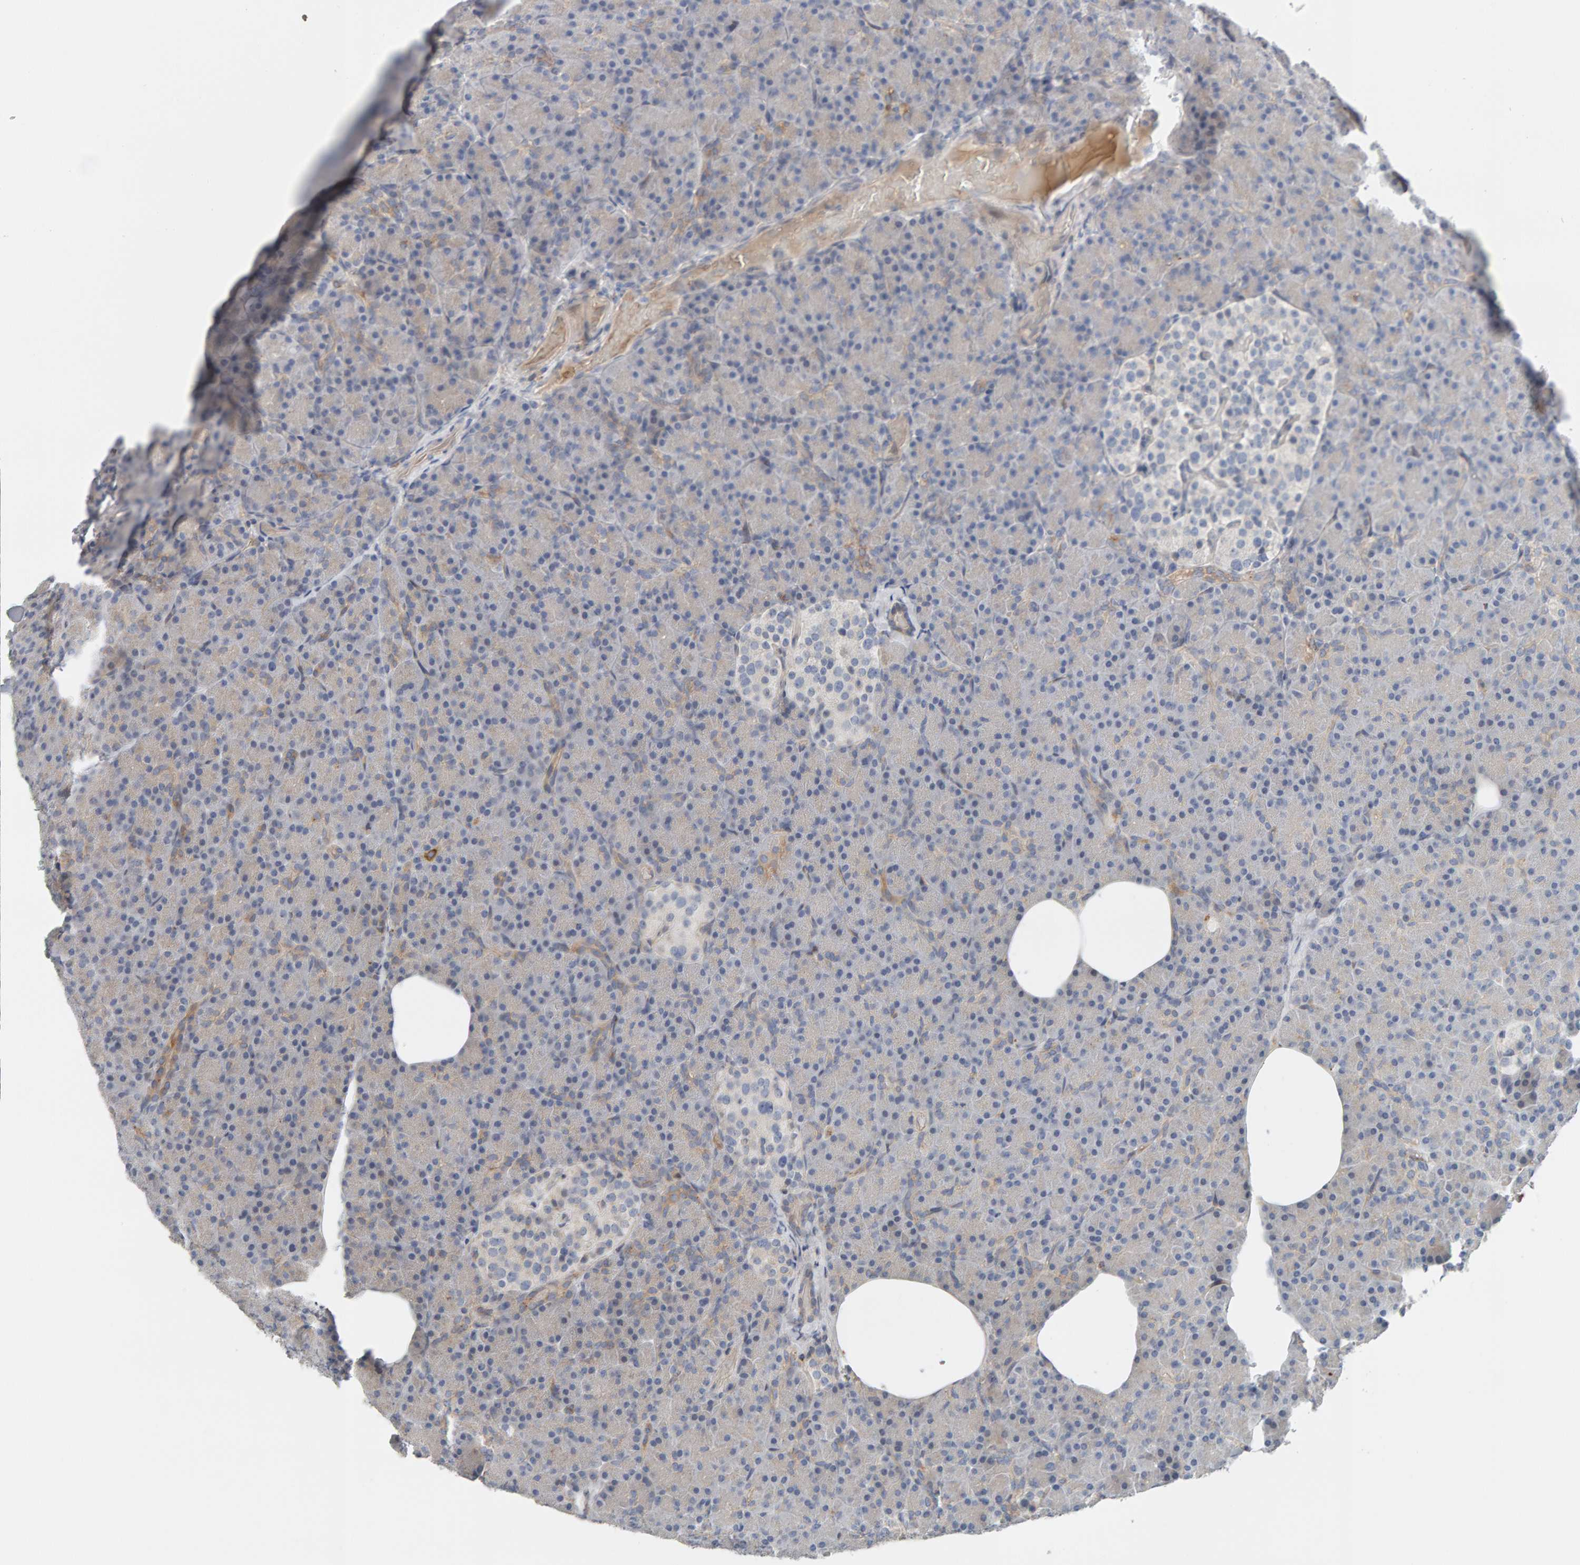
{"staining": {"intensity": "weak", "quantity": "<25%", "location": "cytoplasmic/membranous"}, "tissue": "pancreas", "cell_type": "Exocrine glandular cells", "image_type": "normal", "snomed": [{"axis": "morphology", "description": "Normal tissue, NOS"}, {"axis": "topography", "description": "Pancreas"}], "caption": "Exocrine glandular cells show no significant staining in unremarkable pancreas. (IHC, brightfield microscopy, high magnification).", "gene": "IPPK", "patient": {"sex": "female", "age": 43}}